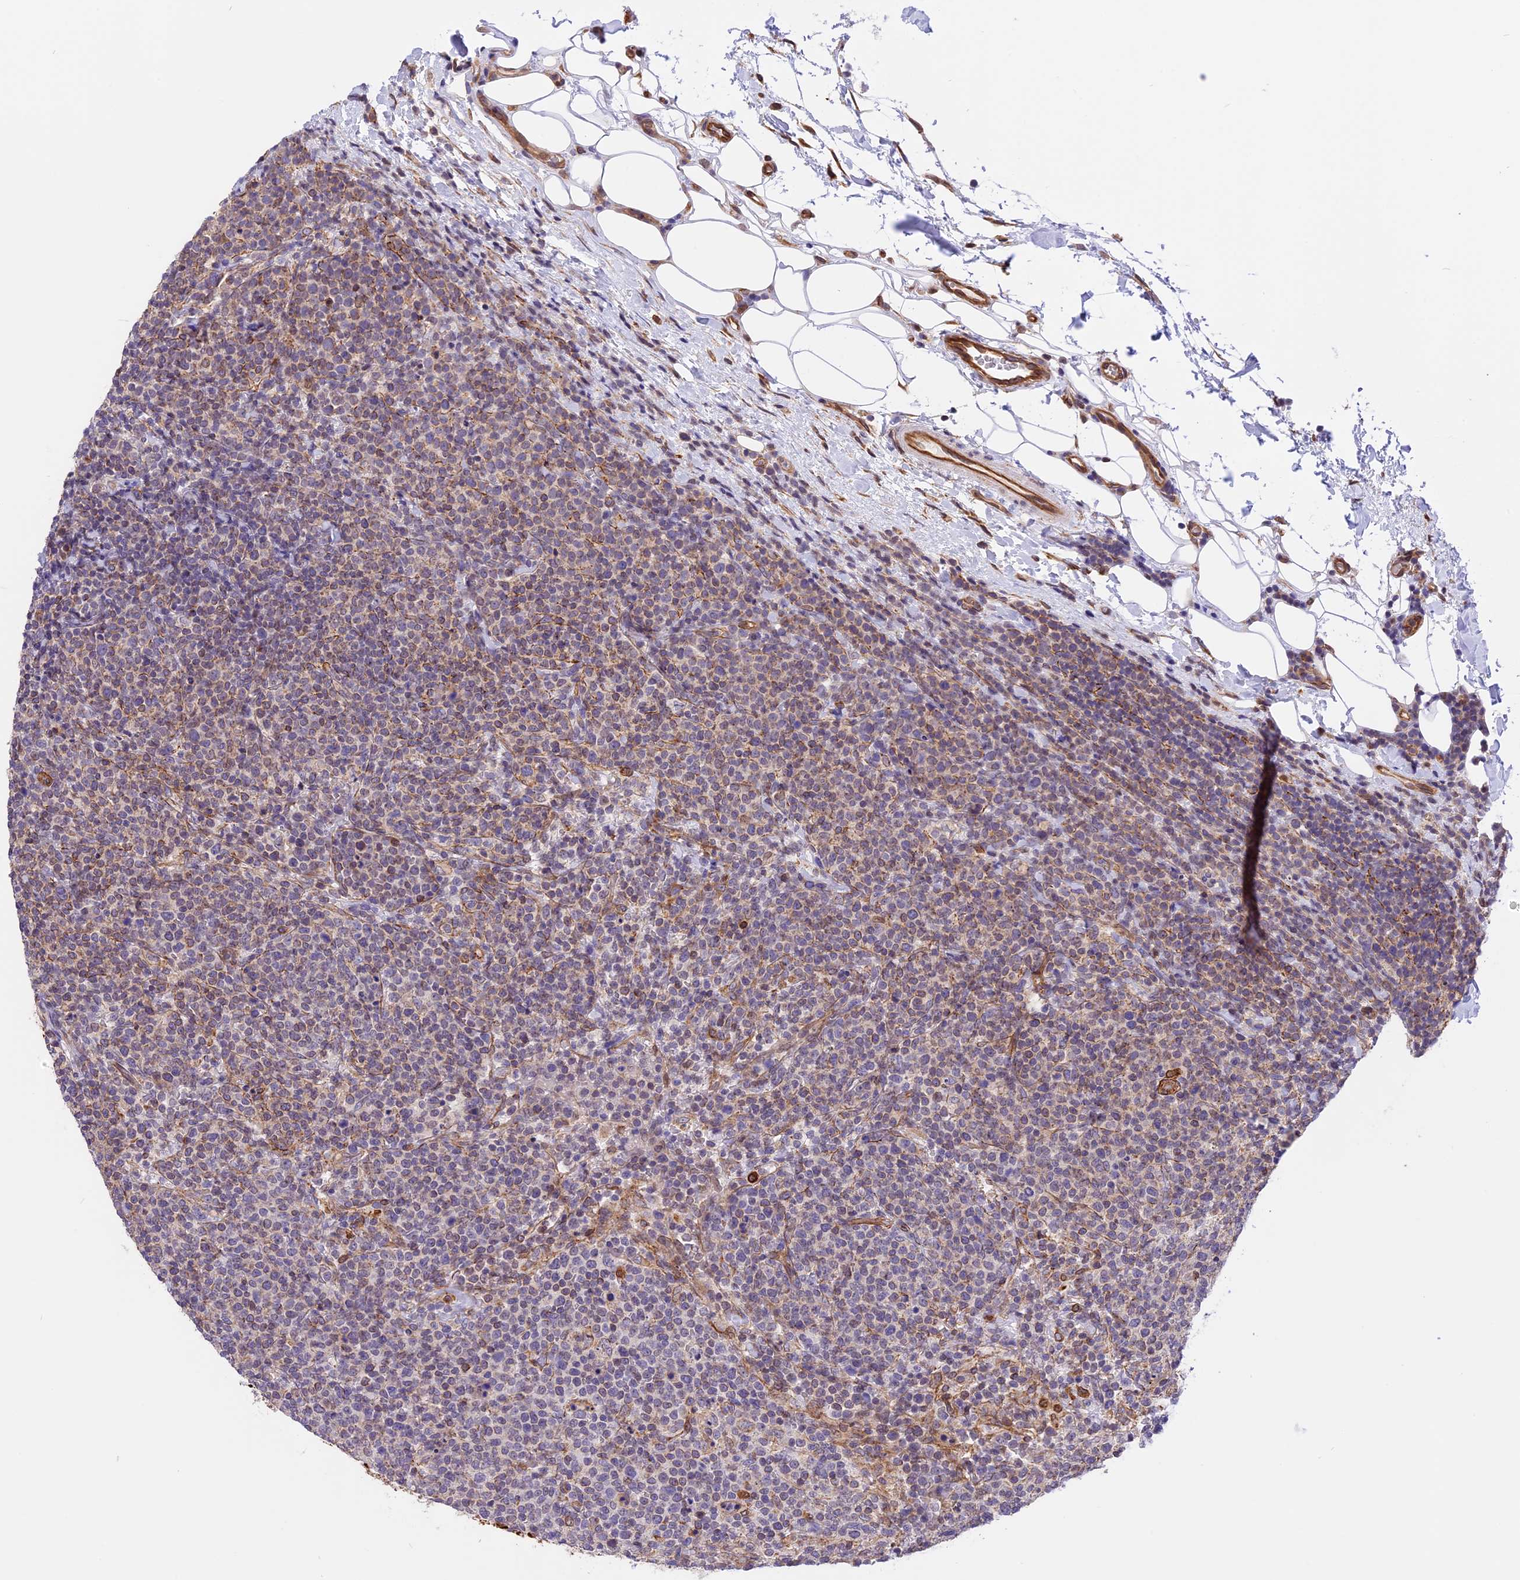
{"staining": {"intensity": "negative", "quantity": "none", "location": "none"}, "tissue": "lymphoma", "cell_type": "Tumor cells", "image_type": "cancer", "snomed": [{"axis": "morphology", "description": "Malignant lymphoma, non-Hodgkin's type, High grade"}, {"axis": "topography", "description": "Lymph node"}], "caption": "Immunohistochemistry of human lymphoma shows no positivity in tumor cells. (DAB immunohistochemistry visualized using brightfield microscopy, high magnification).", "gene": "R3HDM4", "patient": {"sex": "male", "age": 61}}